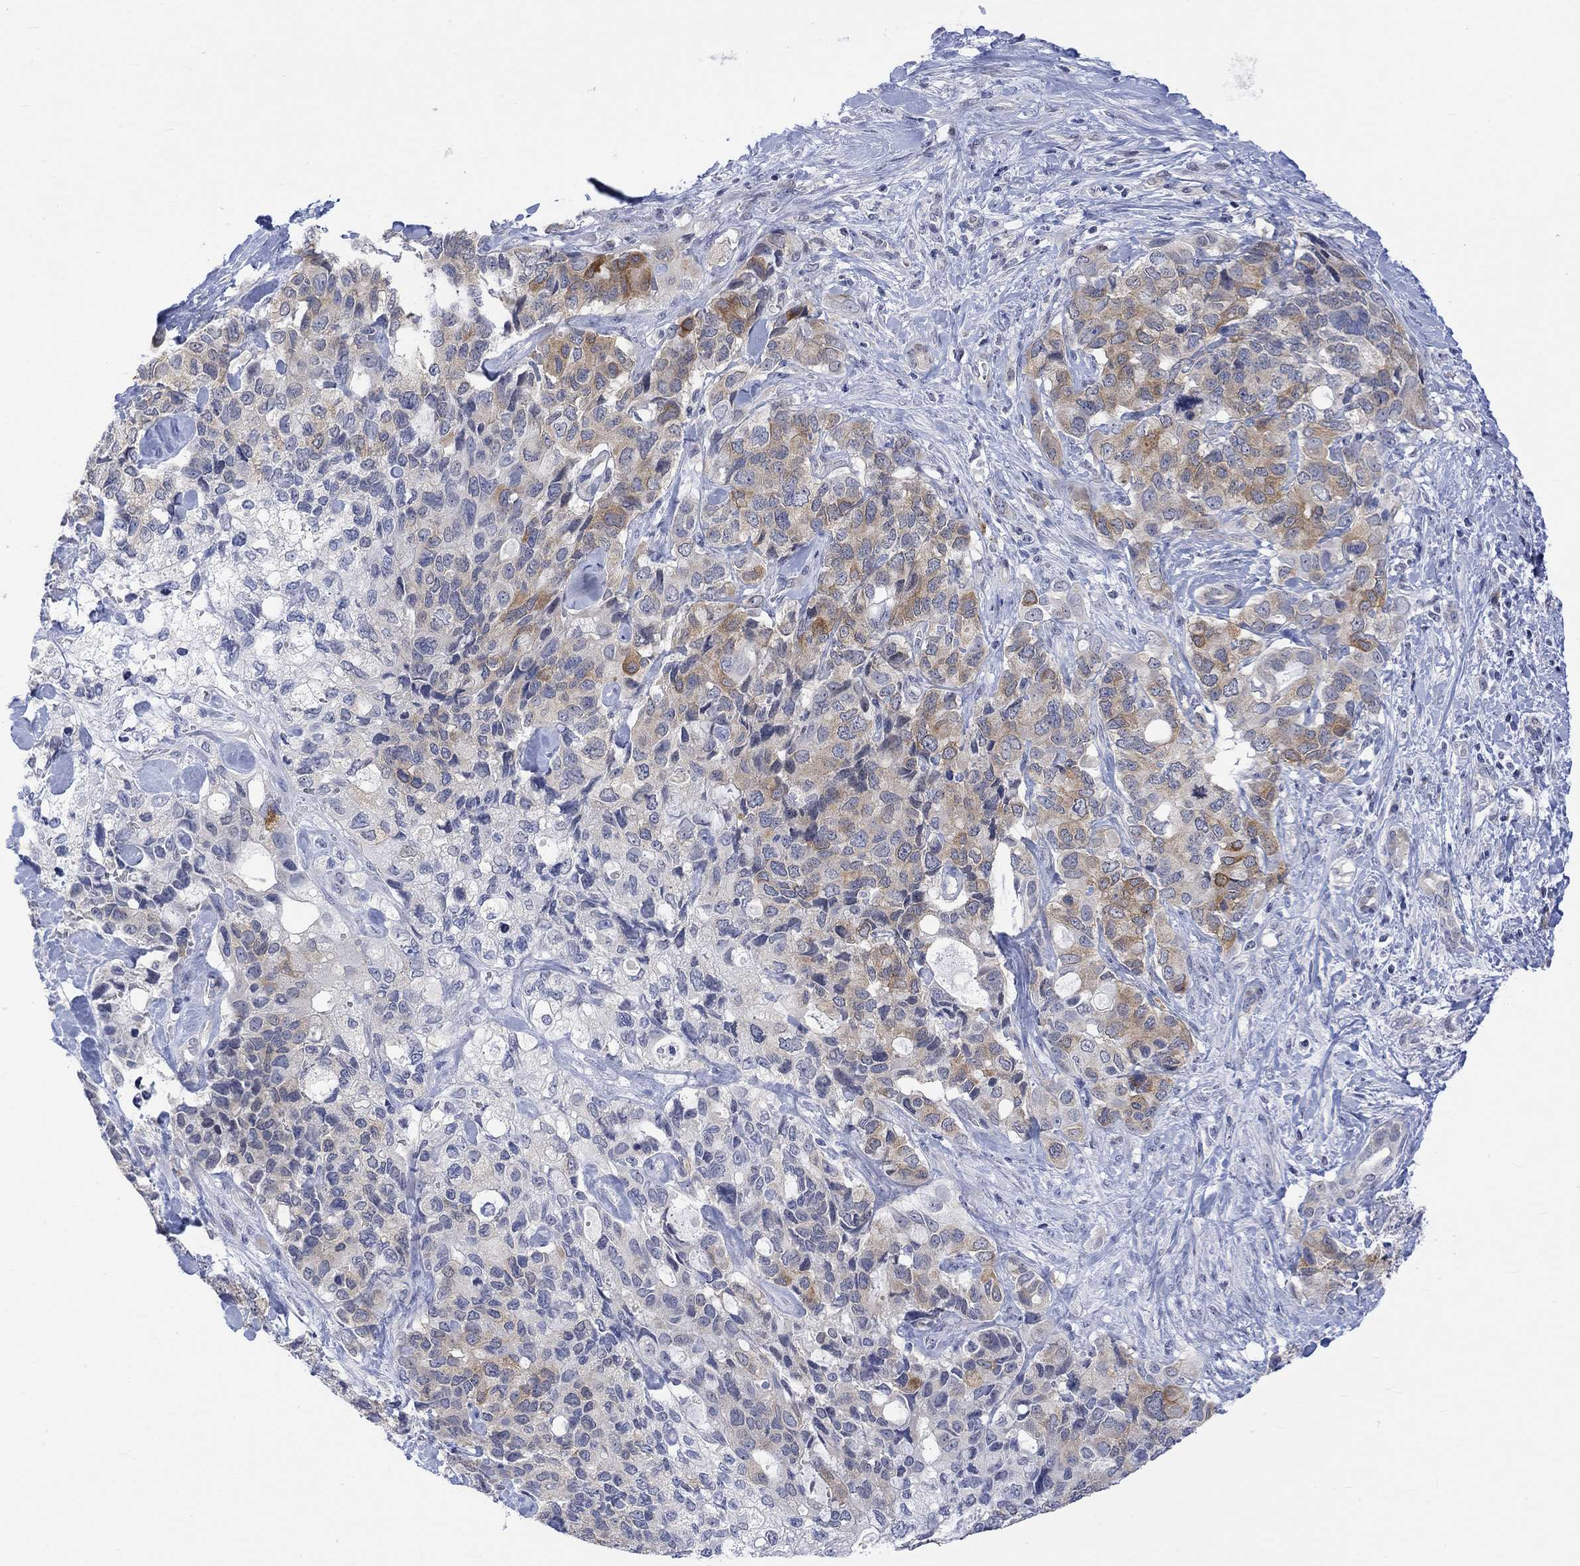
{"staining": {"intensity": "moderate", "quantity": "25%-75%", "location": "cytoplasmic/membranous"}, "tissue": "pancreatic cancer", "cell_type": "Tumor cells", "image_type": "cancer", "snomed": [{"axis": "morphology", "description": "Adenocarcinoma, NOS"}, {"axis": "topography", "description": "Pancreas"}], "caption": "The photomicrograph shows a brown stain indicating the presence of a protein in the cytoplasmic/membranous of tumor cells in adenocarcinoma (pancreatic).", "gene": "DCX", "patient": {"sex": "female", "age": 56}}